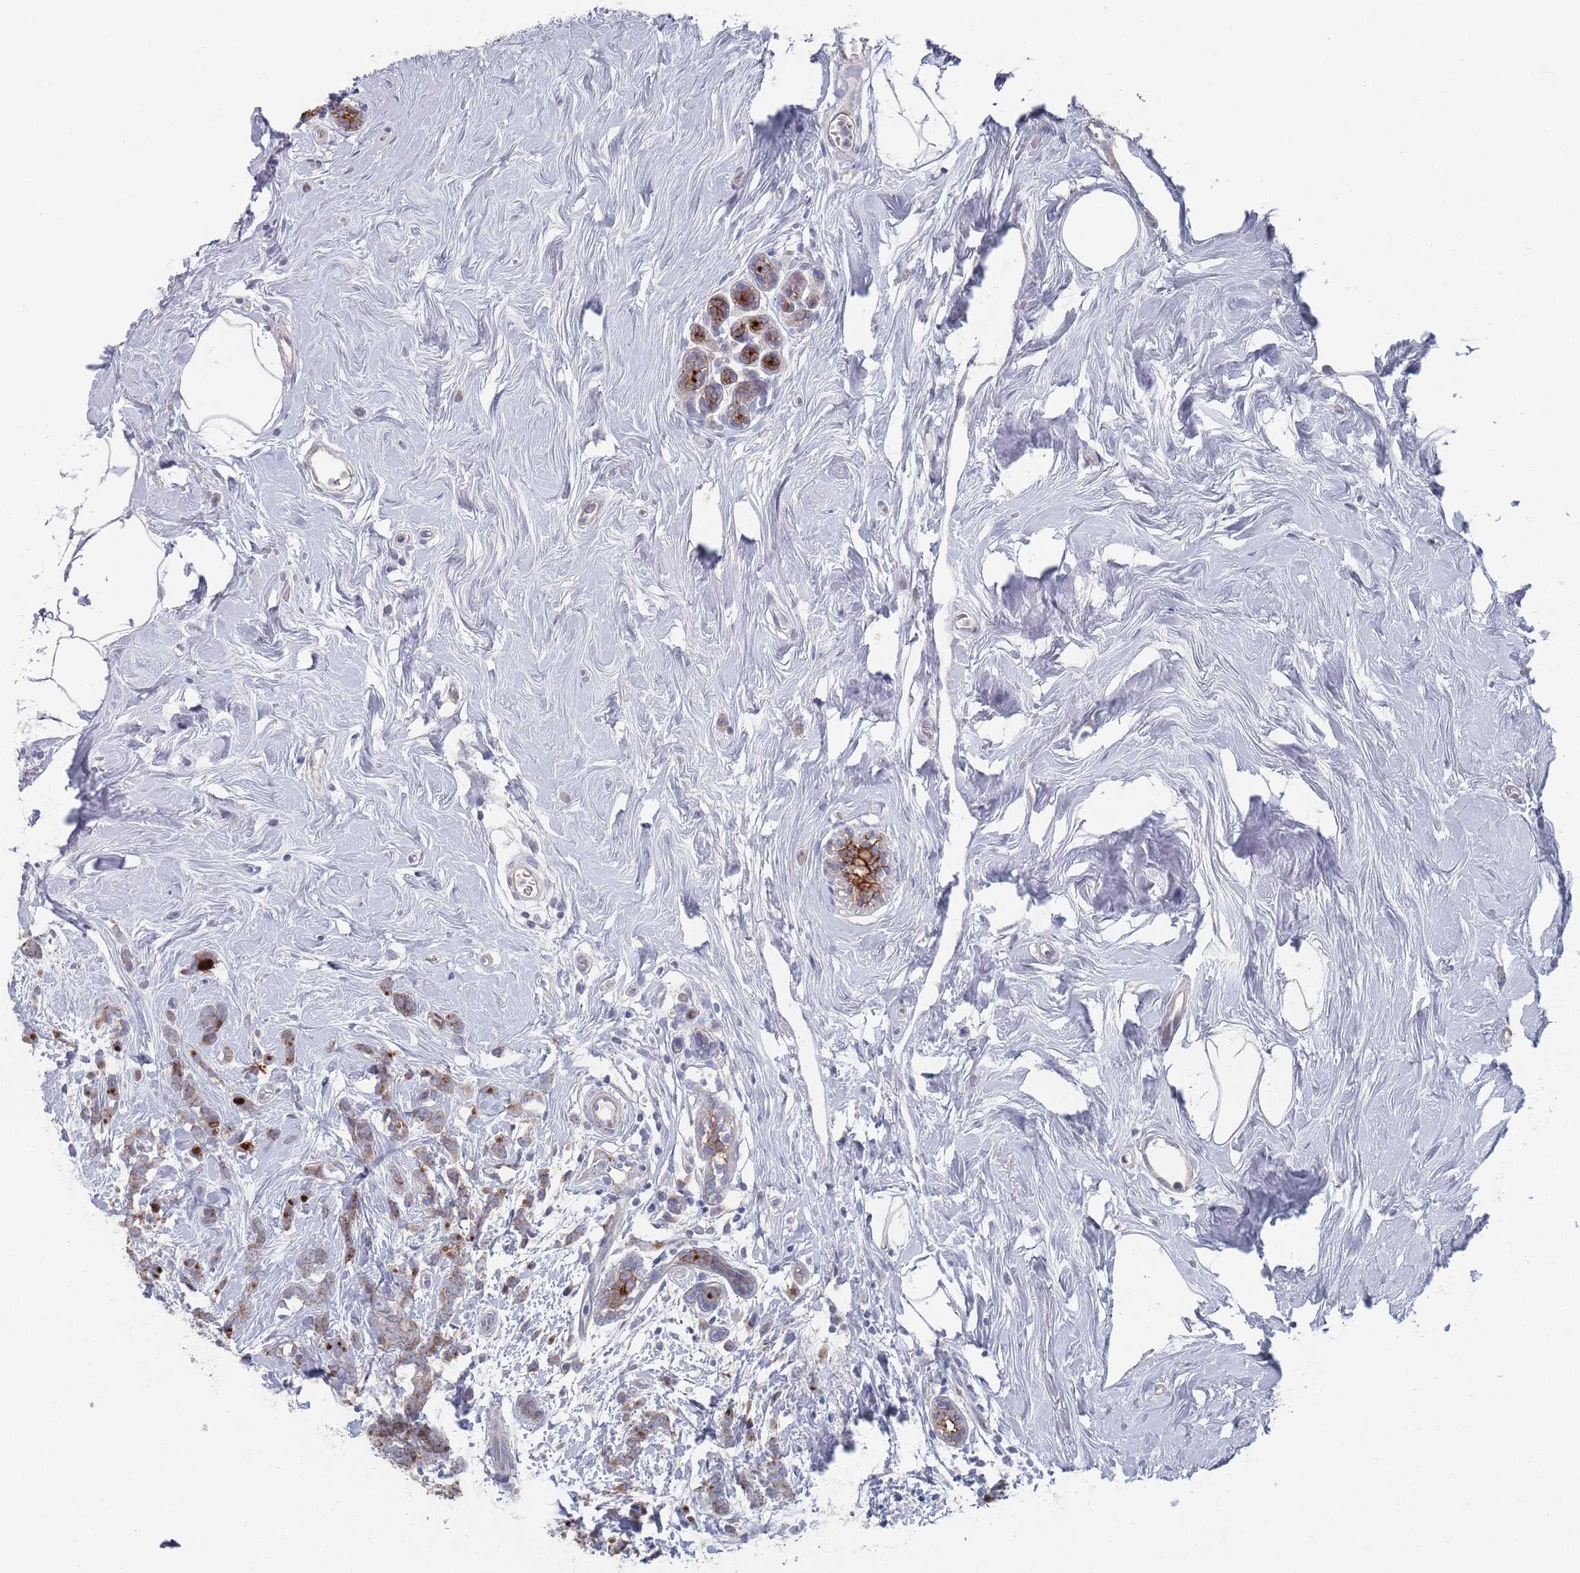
{"staining": {"intensity": "moderate", "quantity": ">75%", "location": "cytoplasmic/membranous"}, "tissue": "breast cancer", "cell_type": "Tumor cells", "image_type": "cancer", "snomed": [{"axis": "morphology", "description": "Lobular carcinoma"}, {"axis": "topography", "description": "Breast"}], "caption": "Lobular carcinoma (breast) stained with a brown dye exhibits moderate cytoplasmic/membranous positive expression in approximately >75% of tumor cells.", "gene": "PROM2", "patient": {"sex": "female", "age": 58}}